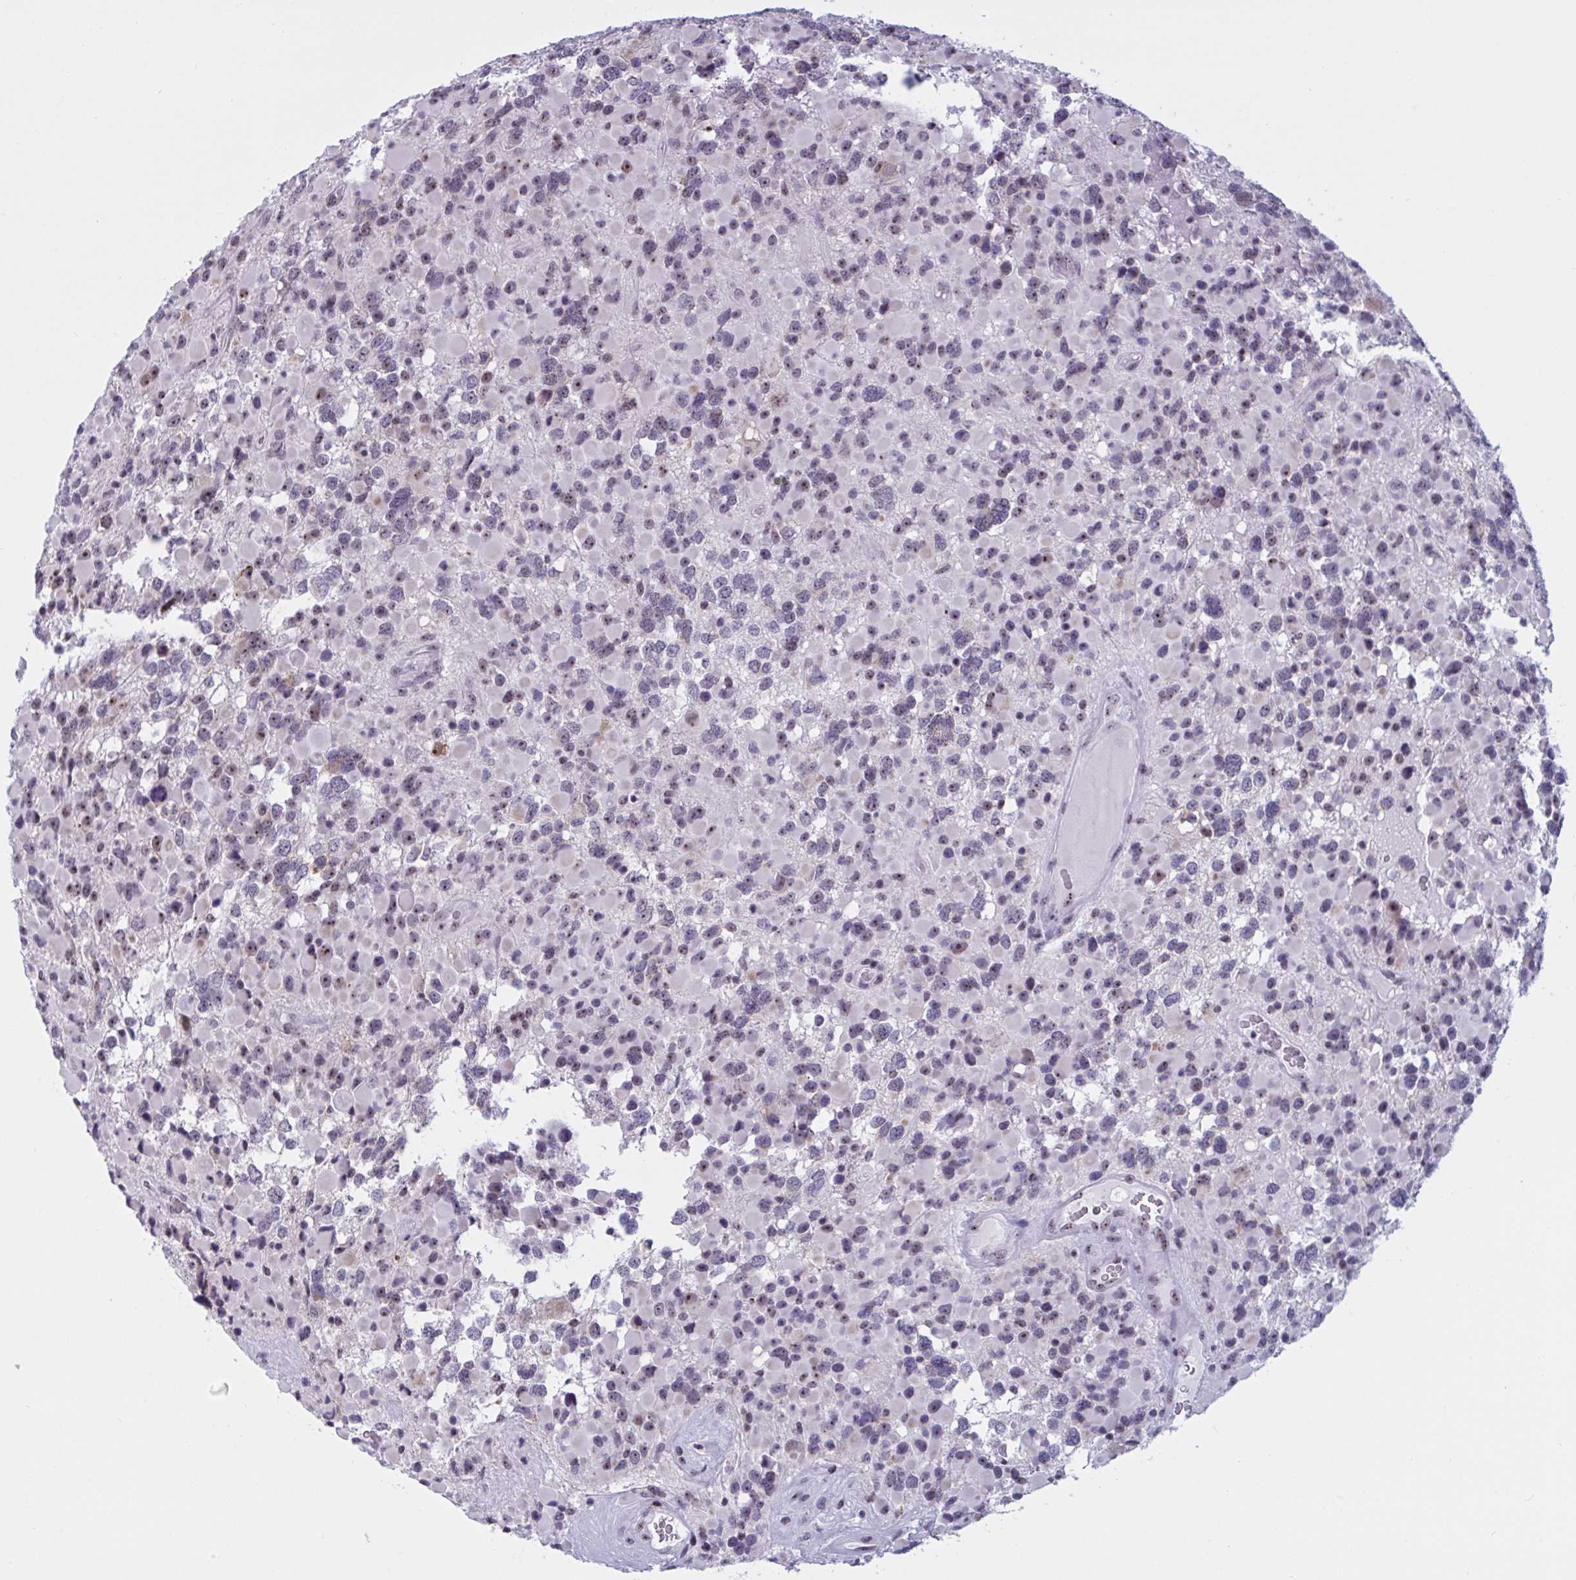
{"staining": {"intensity": "weak", "quantity": "25%-75%", "location": "nuclear"}, "tissue": "glioma", "cell_type": "Tumor cells", "image_type": "cancer", "snomed": [{"axis": "morphology", "description": "Glioma, malignant, High grade"}, {"axis": "topography", "description": "Brain"}], "caption": "Protein expression analysis of malignant high-grade glioma shows weak nuclear expression in approximately 25%-75% of tumor cells. (DAB = brown stain, brightfield microscopy at high magnification).", "gene": "TGM6", "patient": {"sex": "female", "age": 40}}